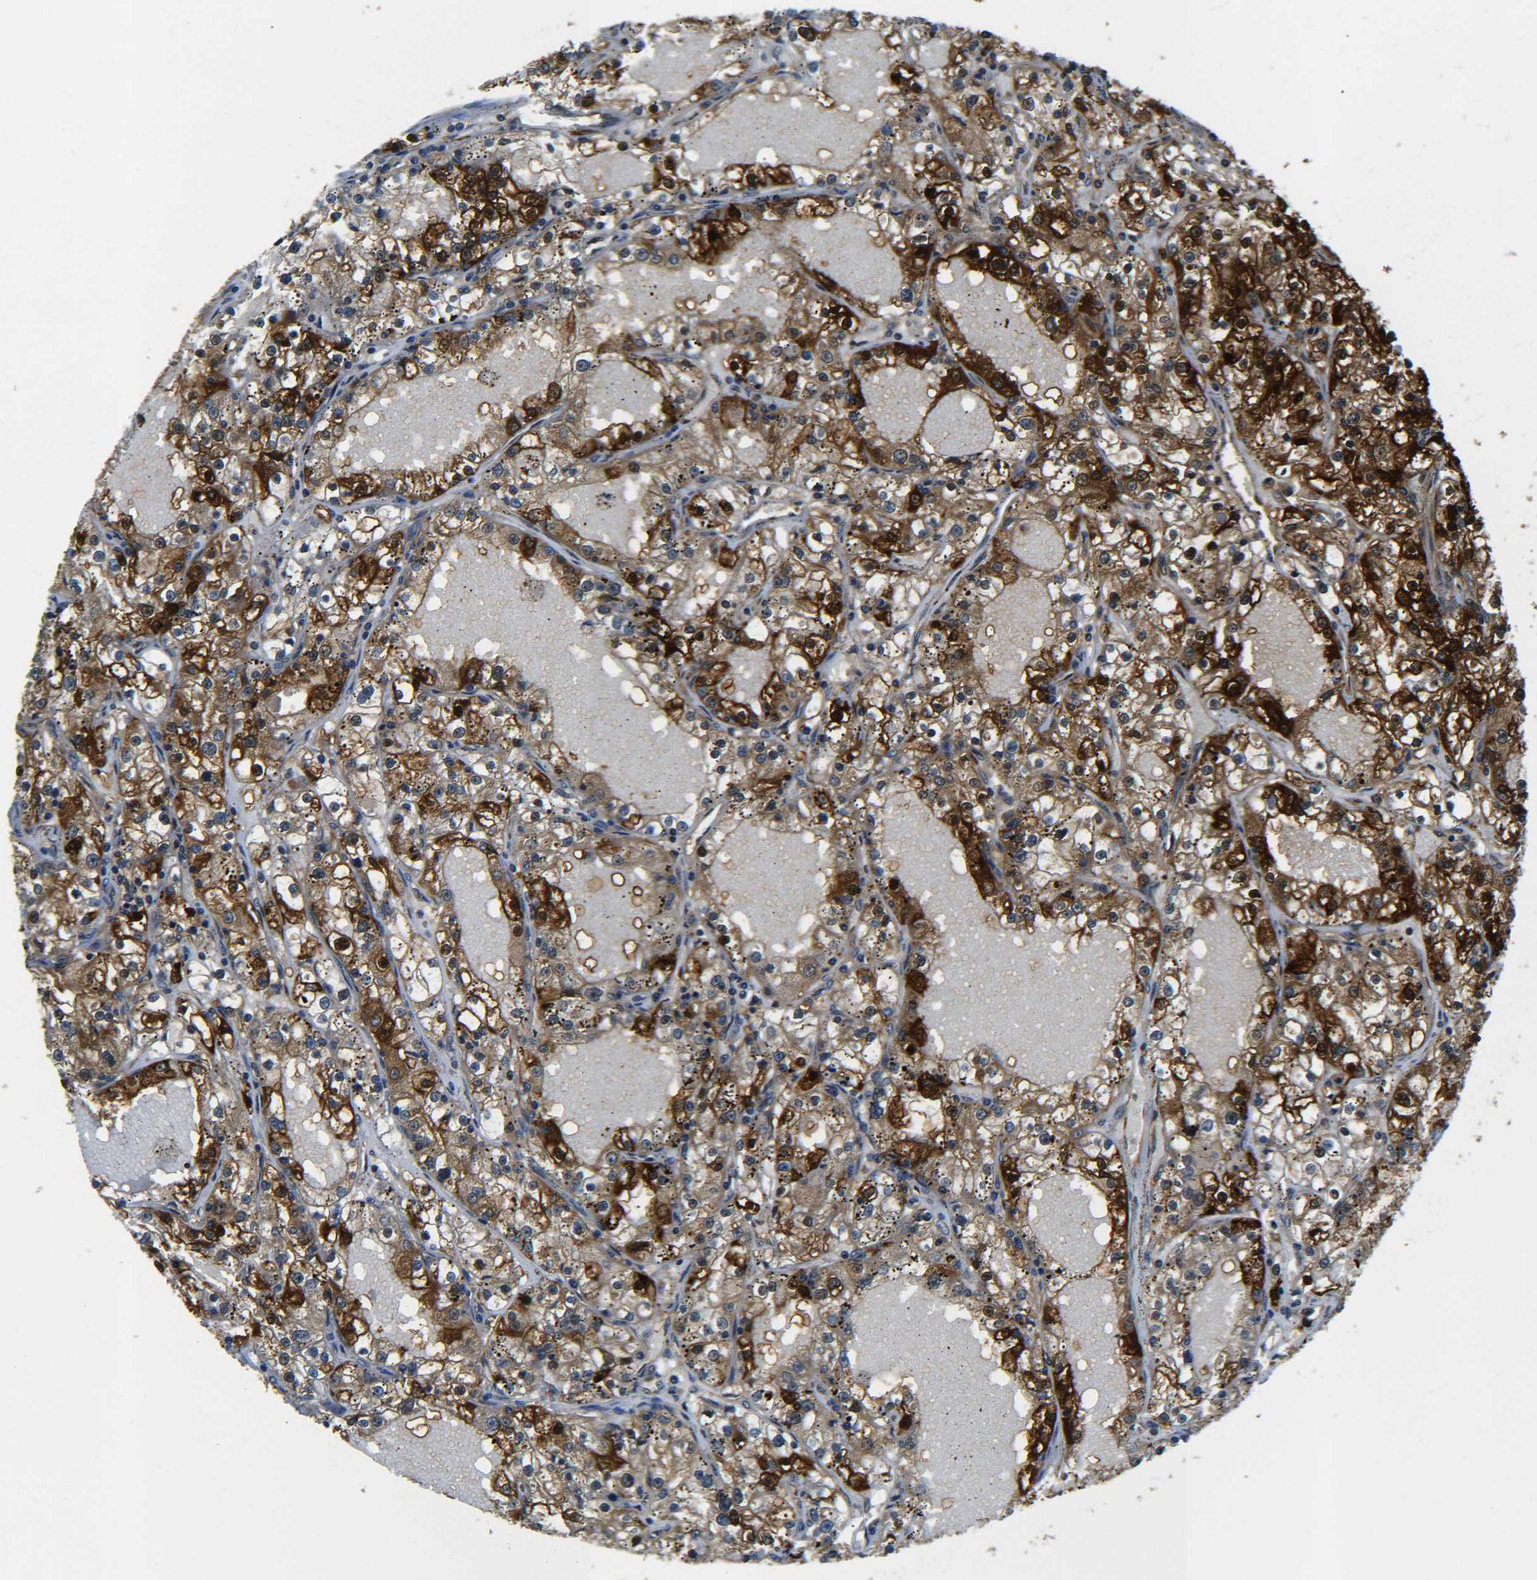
{"staining": {"intensity": "strong", "quantity": ">75%", "location": "cytoplasmic/membranous"}, "tissue": "renal cancer", "cell_type": "Tumor cells", "image_type": "cancer", "snomed": [{"axis": "morphology", "description": "Adenocarcinoma, NOS"}, {"axis": "topography", "description": "Kidney"}], "caption": "Brown immunohistochemical staining in adenocarcinoma (renal) displays strong cytoplasmic/membranous staining in approximately >75% of tumor cells. (DAB (3,3'-diaminobenzidine) IHC, brown staining for protein, blue staining for nuclei).", "gene": "PREB", "patient": {"sex": "male", "age": 56}}